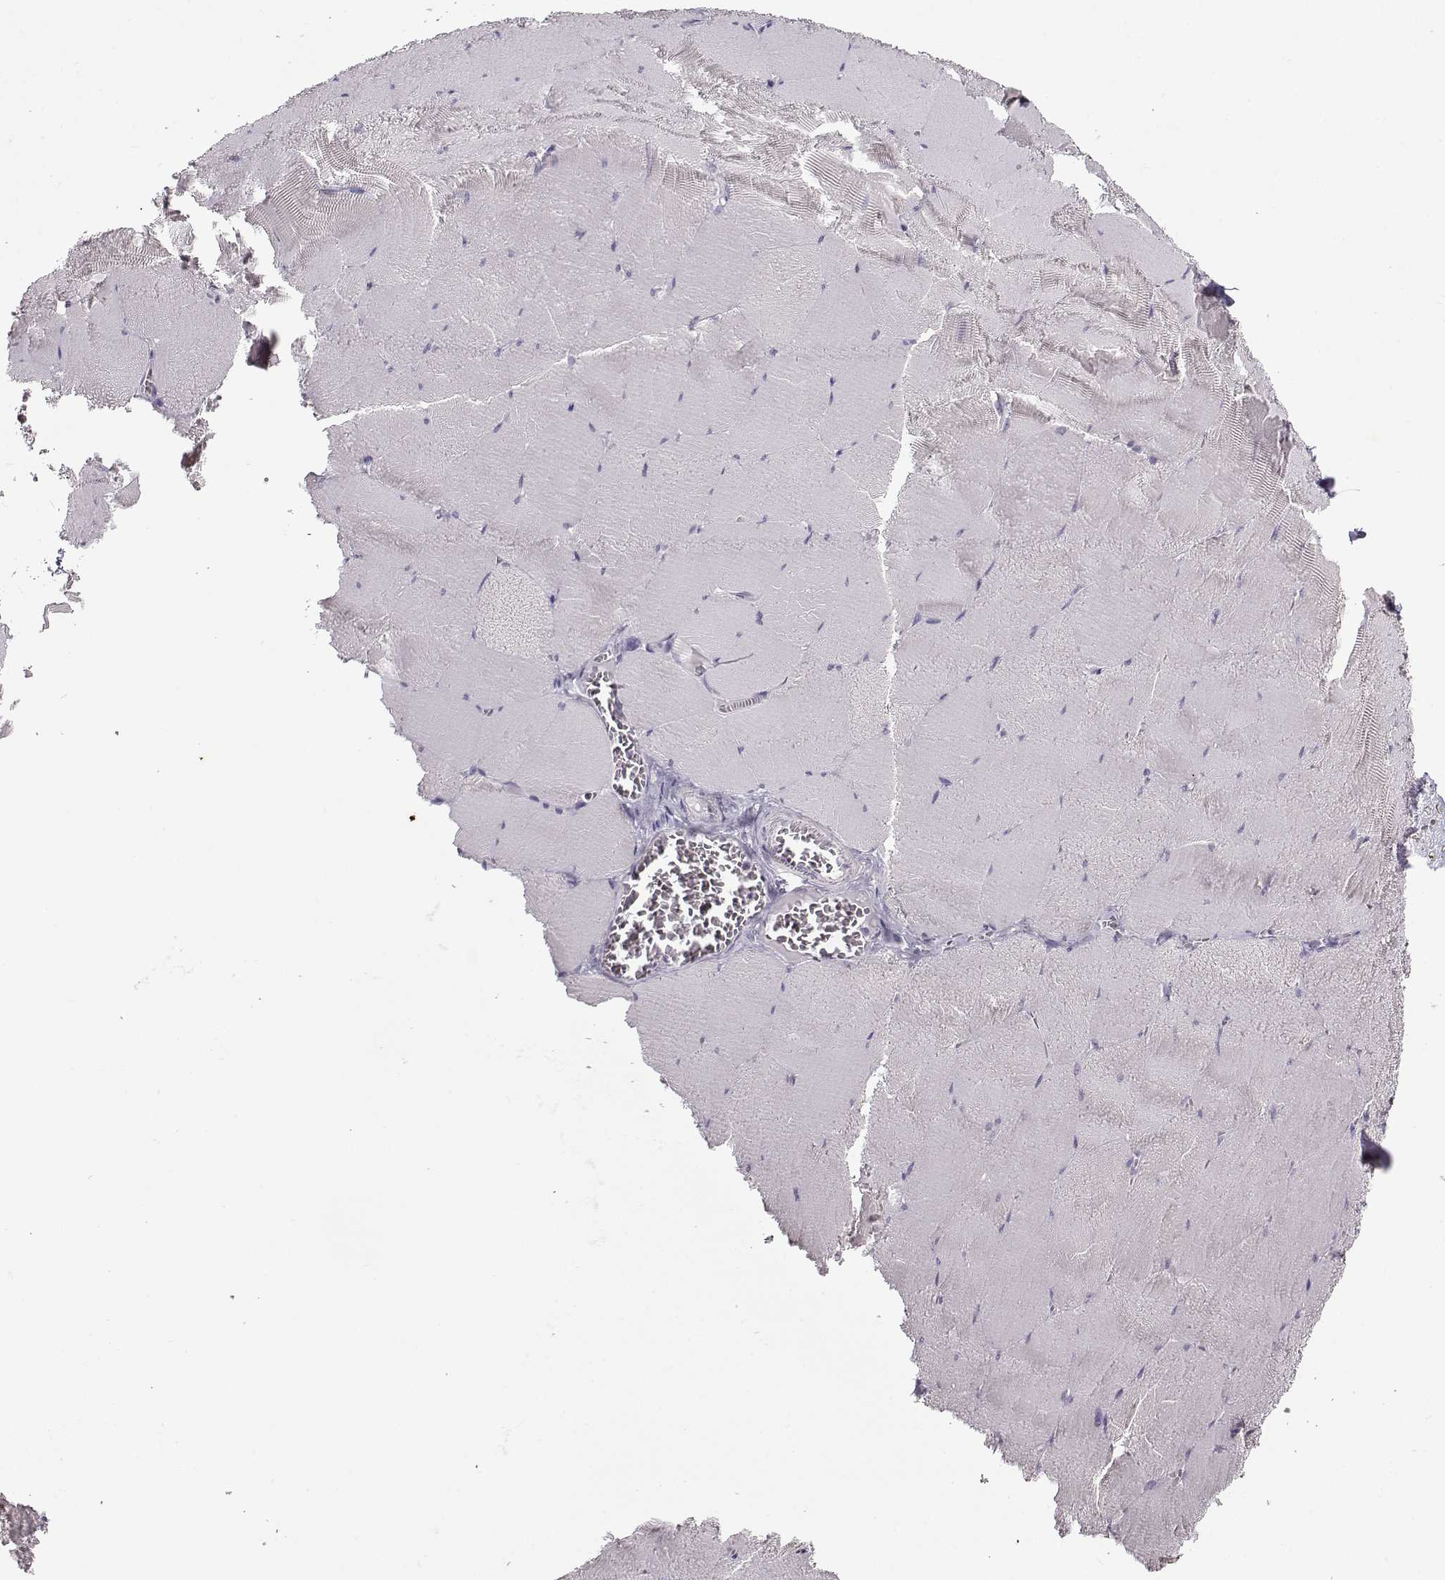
{"staining": {"intensity": "negative", "quantity": "none", "location": "none"}, "tissue": "skeletal muscle", "cell_type": "Myocytes", "image_type": "normal", "snomed": [{"axis": "morphology", "description": "Normal tissue, NOS"}, {"axis": "morphology", "description": "Malignant melanoma, Metastatic site"}, {"axis": "topography", "description": "Skeletal muscle"}], "caption": "Myocytes show no significant protein expression in benign skeletal muscle. (Brightfield microscopy of DAB immunohistochemistry (IHC) at high magnification).", "gene": "TEX55", "patient": {"sex": "male", "age": 50}}